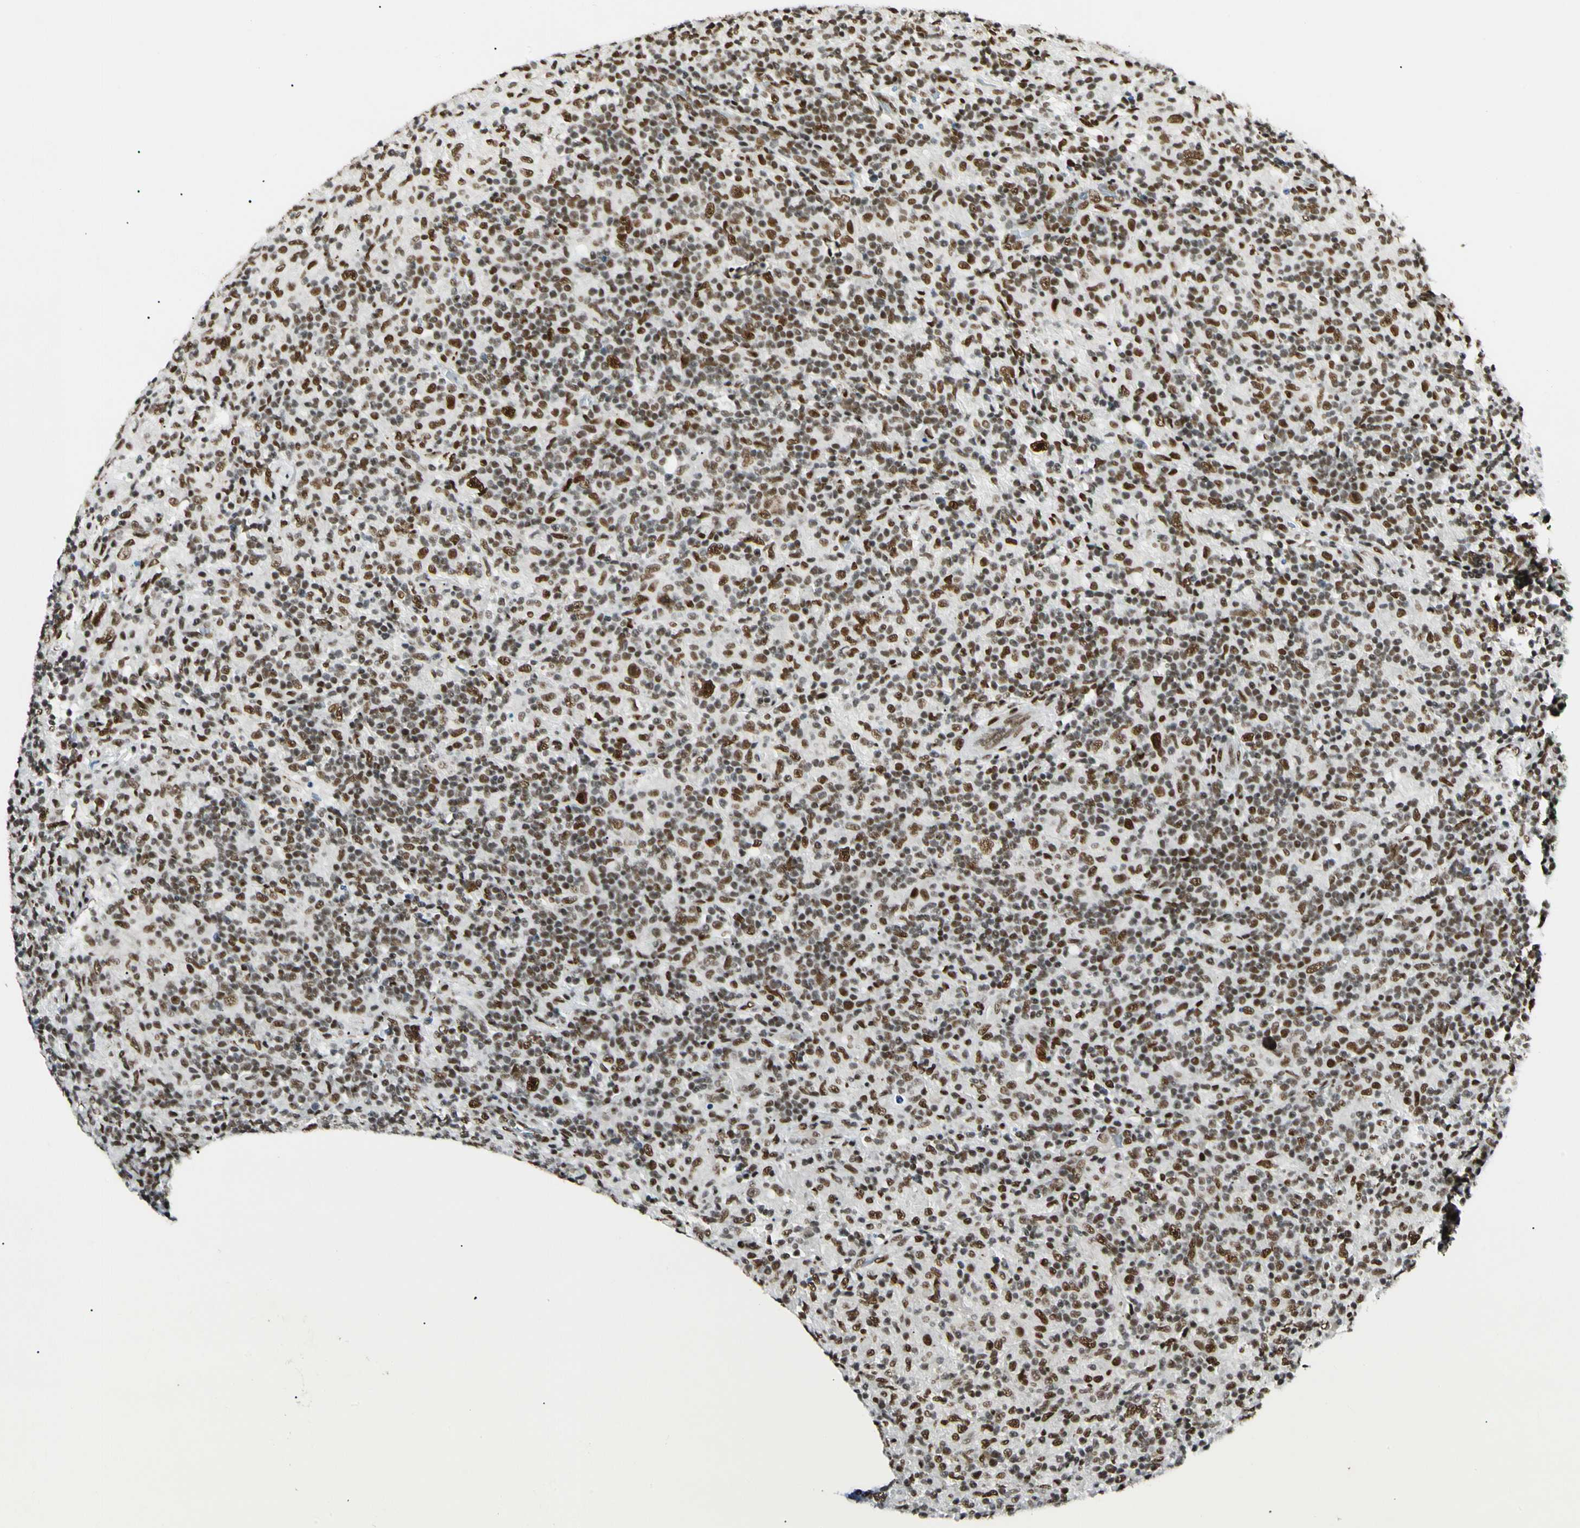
{"staining": {"intensity": "strong", "quantity": ">75%", "location": "nuclear"}, "tissue": "lymphoma", "cell_type": "Tumor cells", "image_type": "cancer", "snomed": [{"axis": "morphology", "description": "Hodgkin's disease, NOS"}, {"axis": "topography", "description": "Lymph node"}], "caption": "Lymphoma stained for a protein (brown) reveals strong nuclear positive staining in about >75% of tumor cells.", "gene": "FUS", "patient": {"sex": "male", "age": 70}}